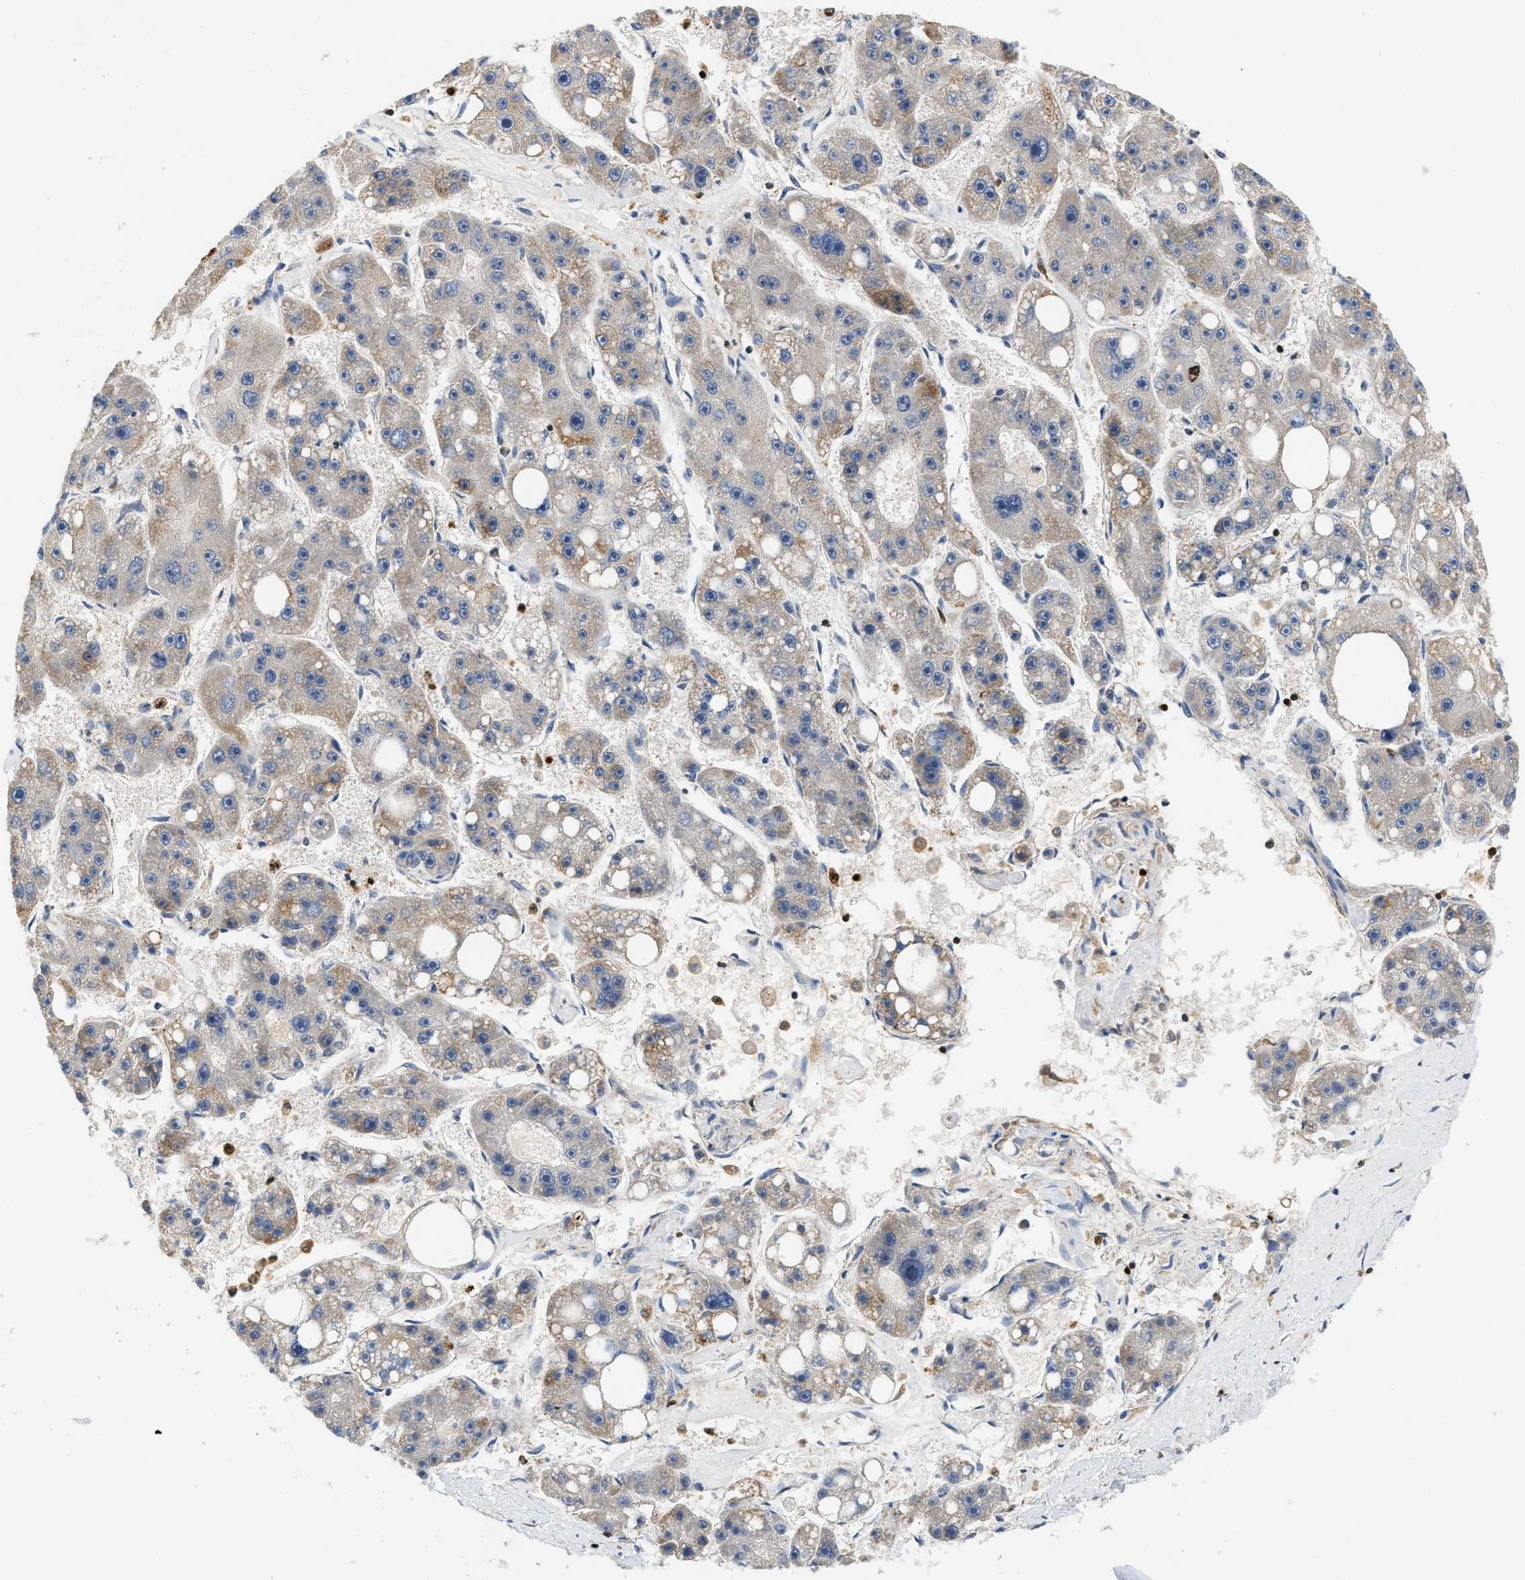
{"staining": {"intensity": "moderate", "quantity": "<25%", "location": "cytoplasmic/membranous"}, "tissue": "liver cancer", "cell_type": "Tumor cells", "image_type": "cancer", "snomed": [{"axis": "morphology", "description": "Carcinoma, Hepatocellular, NOS"}, {"axis": "topography", "description": "Liver"}], "caption": "Hepatocellular carcinoma (liver) was stained to show a protein in brown. There is low levels of moderate cytoplasmic/membranous positivity in about <25% of tumor cells.", "gene": "SLIT2", "patient": {"sex": "female", "age": 61}}